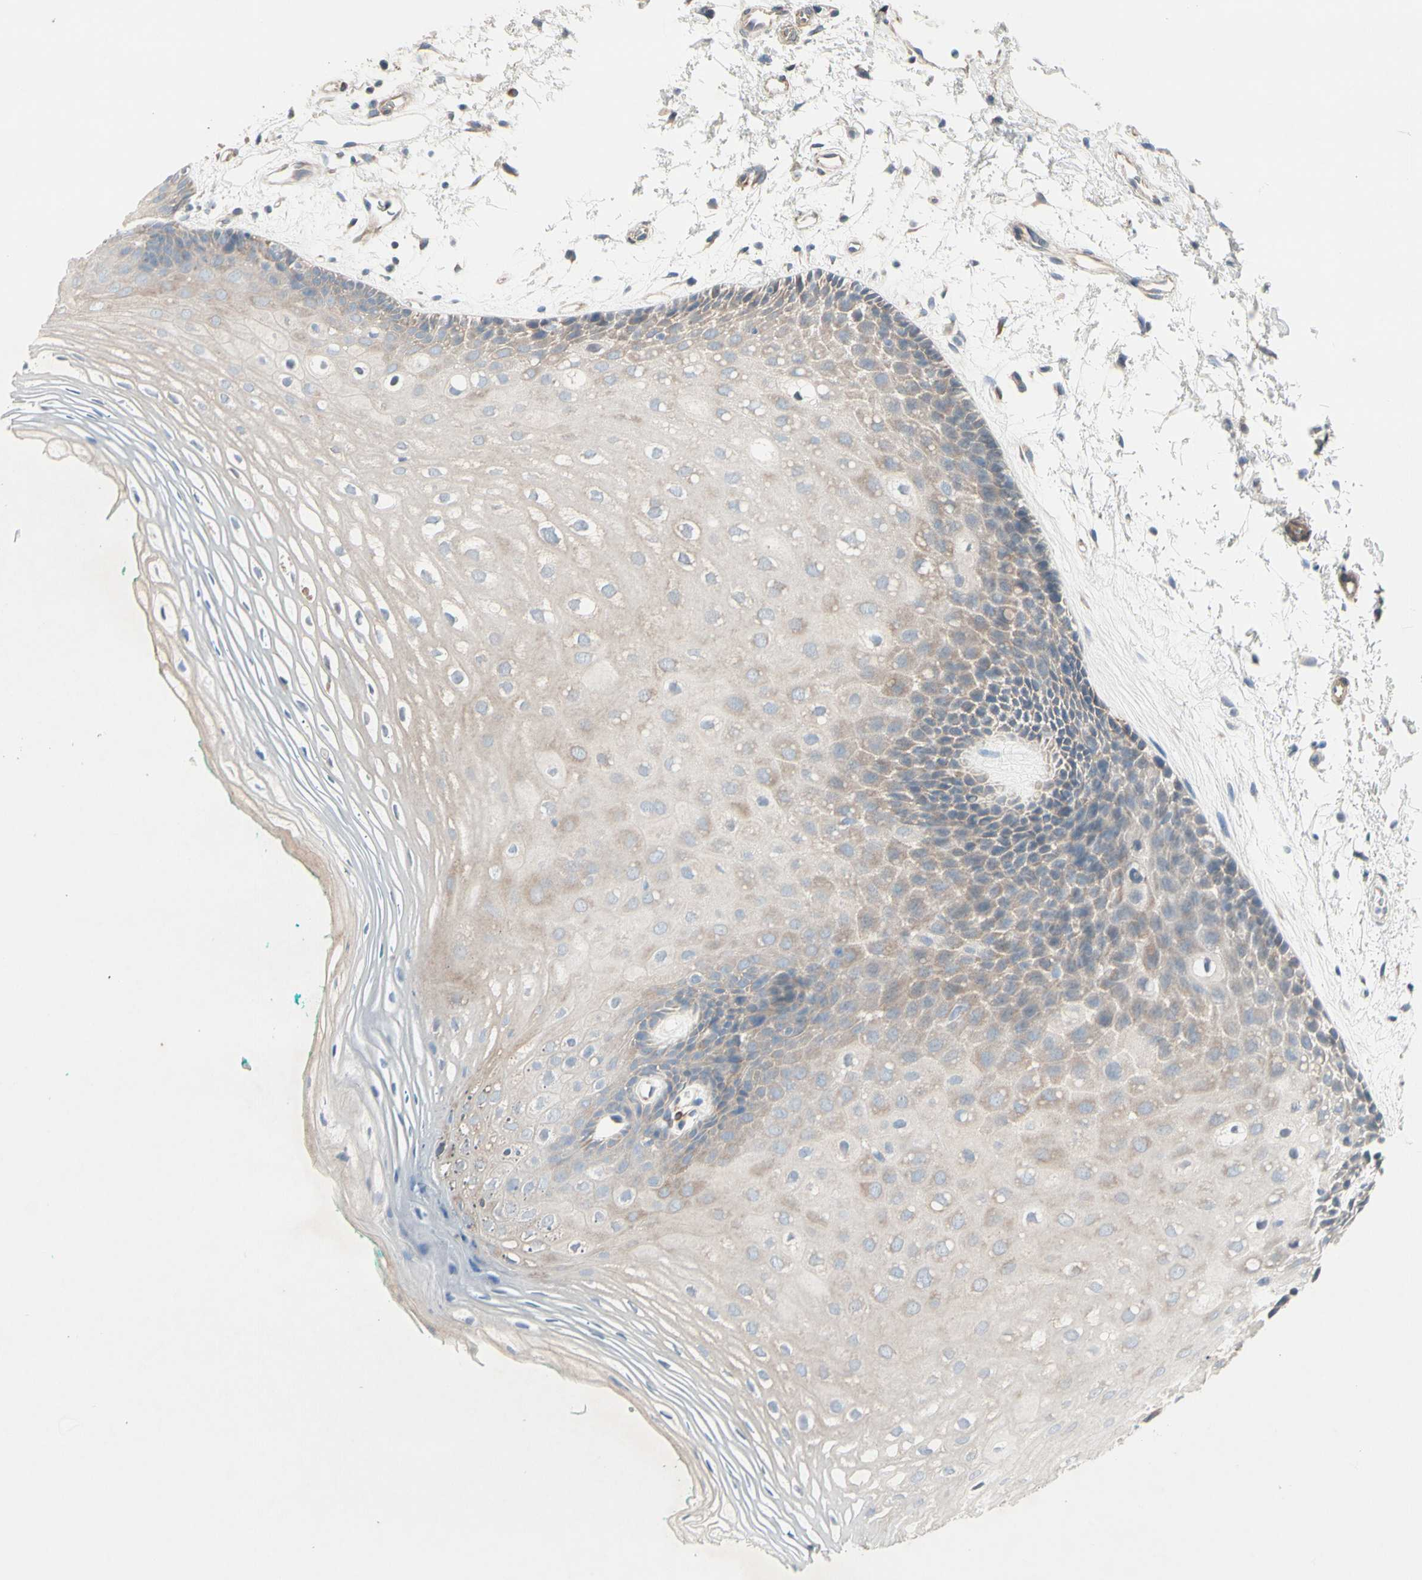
{"staining": {"intensity": "weak", "quantity": "25%-75%", "location": "cytoplasmic/membranous"}, "tissue": "oral mucosa", "cell_type": "Squamous epithelial cells", "image_type": "normal", "snomed": [{"axis": "morphology", "description": "Normal tissue, NOS"}, {"axis": "topography", "description": "Skeletal muscle"}, {"axis": "topography", "description": "Oral tissue"}, {"axis": "topography", "description": "Peripheral nerve tissue"}], "caption": "This is an image of immunohistochemistry (IHC) staining of unremarkable oral mucosa, which shows weak staining in the cytoplasmic/membranous of squamous epithelial cells.", "gene": "MAP2", "patient": {"sex": "female", "age": 84}}